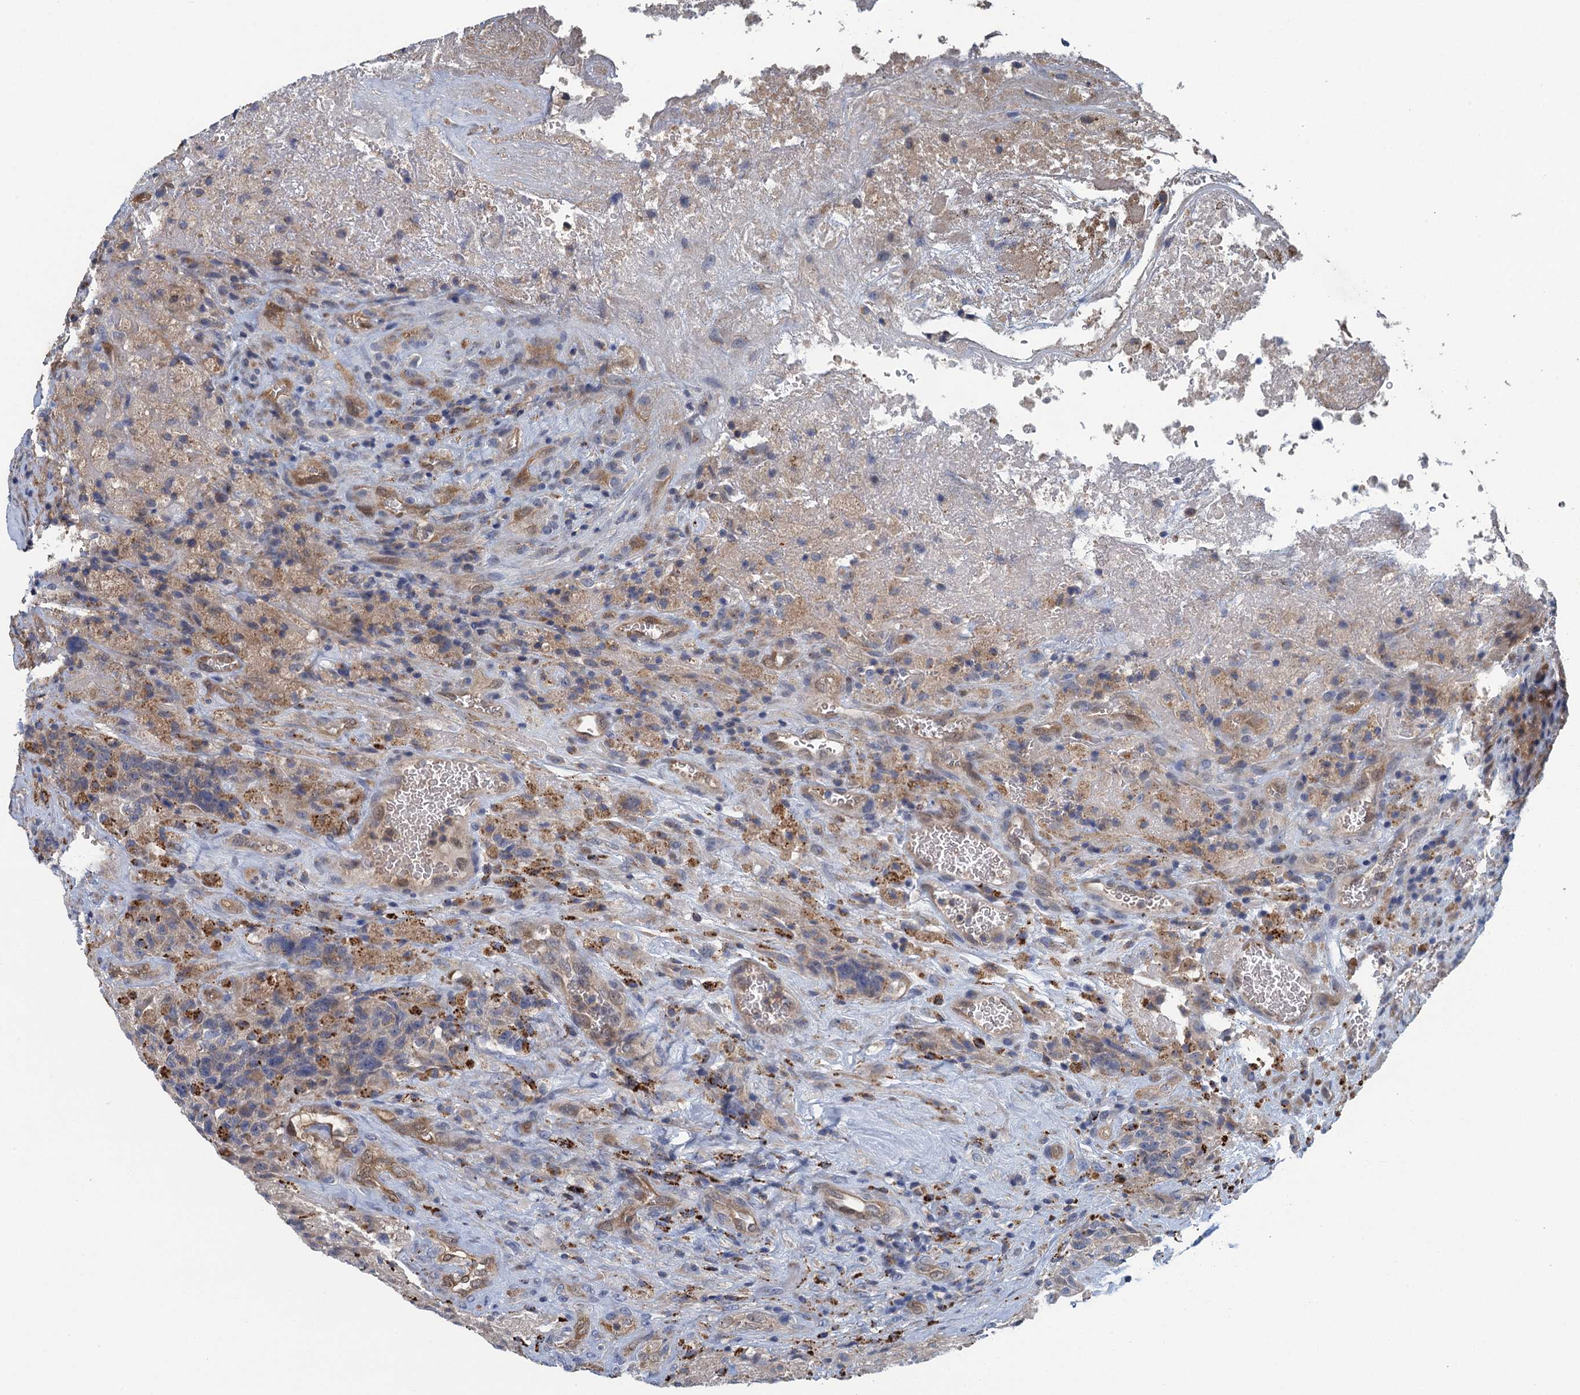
{"staining": {"intensity": "moderate", "quantity": "<25%", "location": "cytoplasmic/membranous"}, "tissue": "glioma", "cell_type": "Tumor cells", "image_type": "cancer", "snomed": [{"axis": "morphology", "description": "Glioma, malignant, High grade"}, {"axis": "topography", "description": "Brain"}], "caption": "Moderate cytoplasmic/membranous positivity for a protein is appreciated in approximately <25% of tumor cells of glioma using IHC.", "gene": "KBTBD8", "patient": {"sex": "male", "age": 69}}